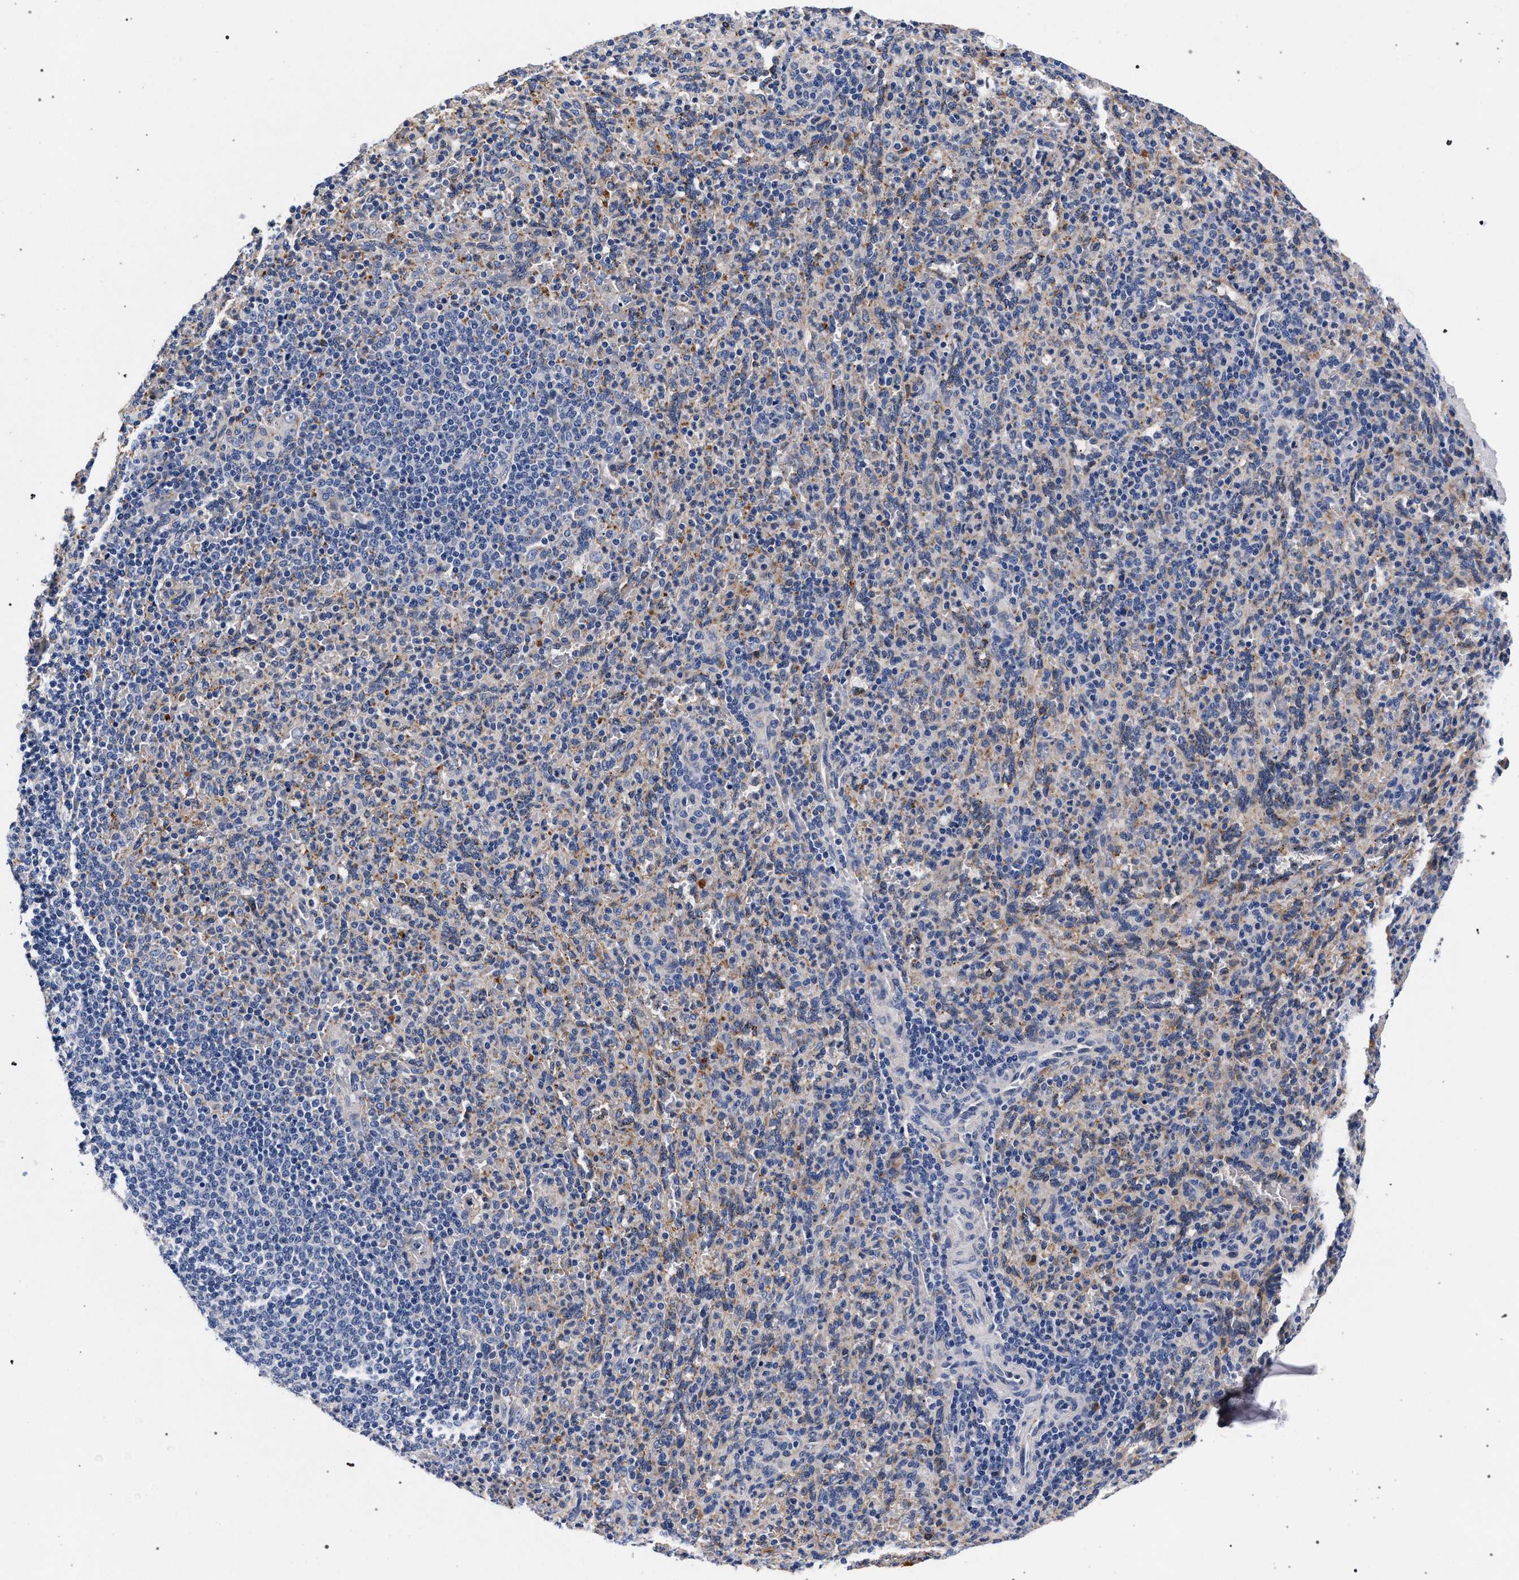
{"staining": {"intensity": "weak", "quantity": "<25%", "location": "cytoplasmic/membranous"}, "tissue": "spleen", "cell_type": "Cells in red pulp", "image_type": "normal", "snomed": [{"axis": "morphology", "description": "Normal tissue, NOS"}, {"axis": "topography", "description": "Spleen"}], "caption": "The histopathology image reveals no staining of cells in red pulp in normal spleen.", "gene": "ACOX1", "patient": {"sex": "male", "age": 36}}